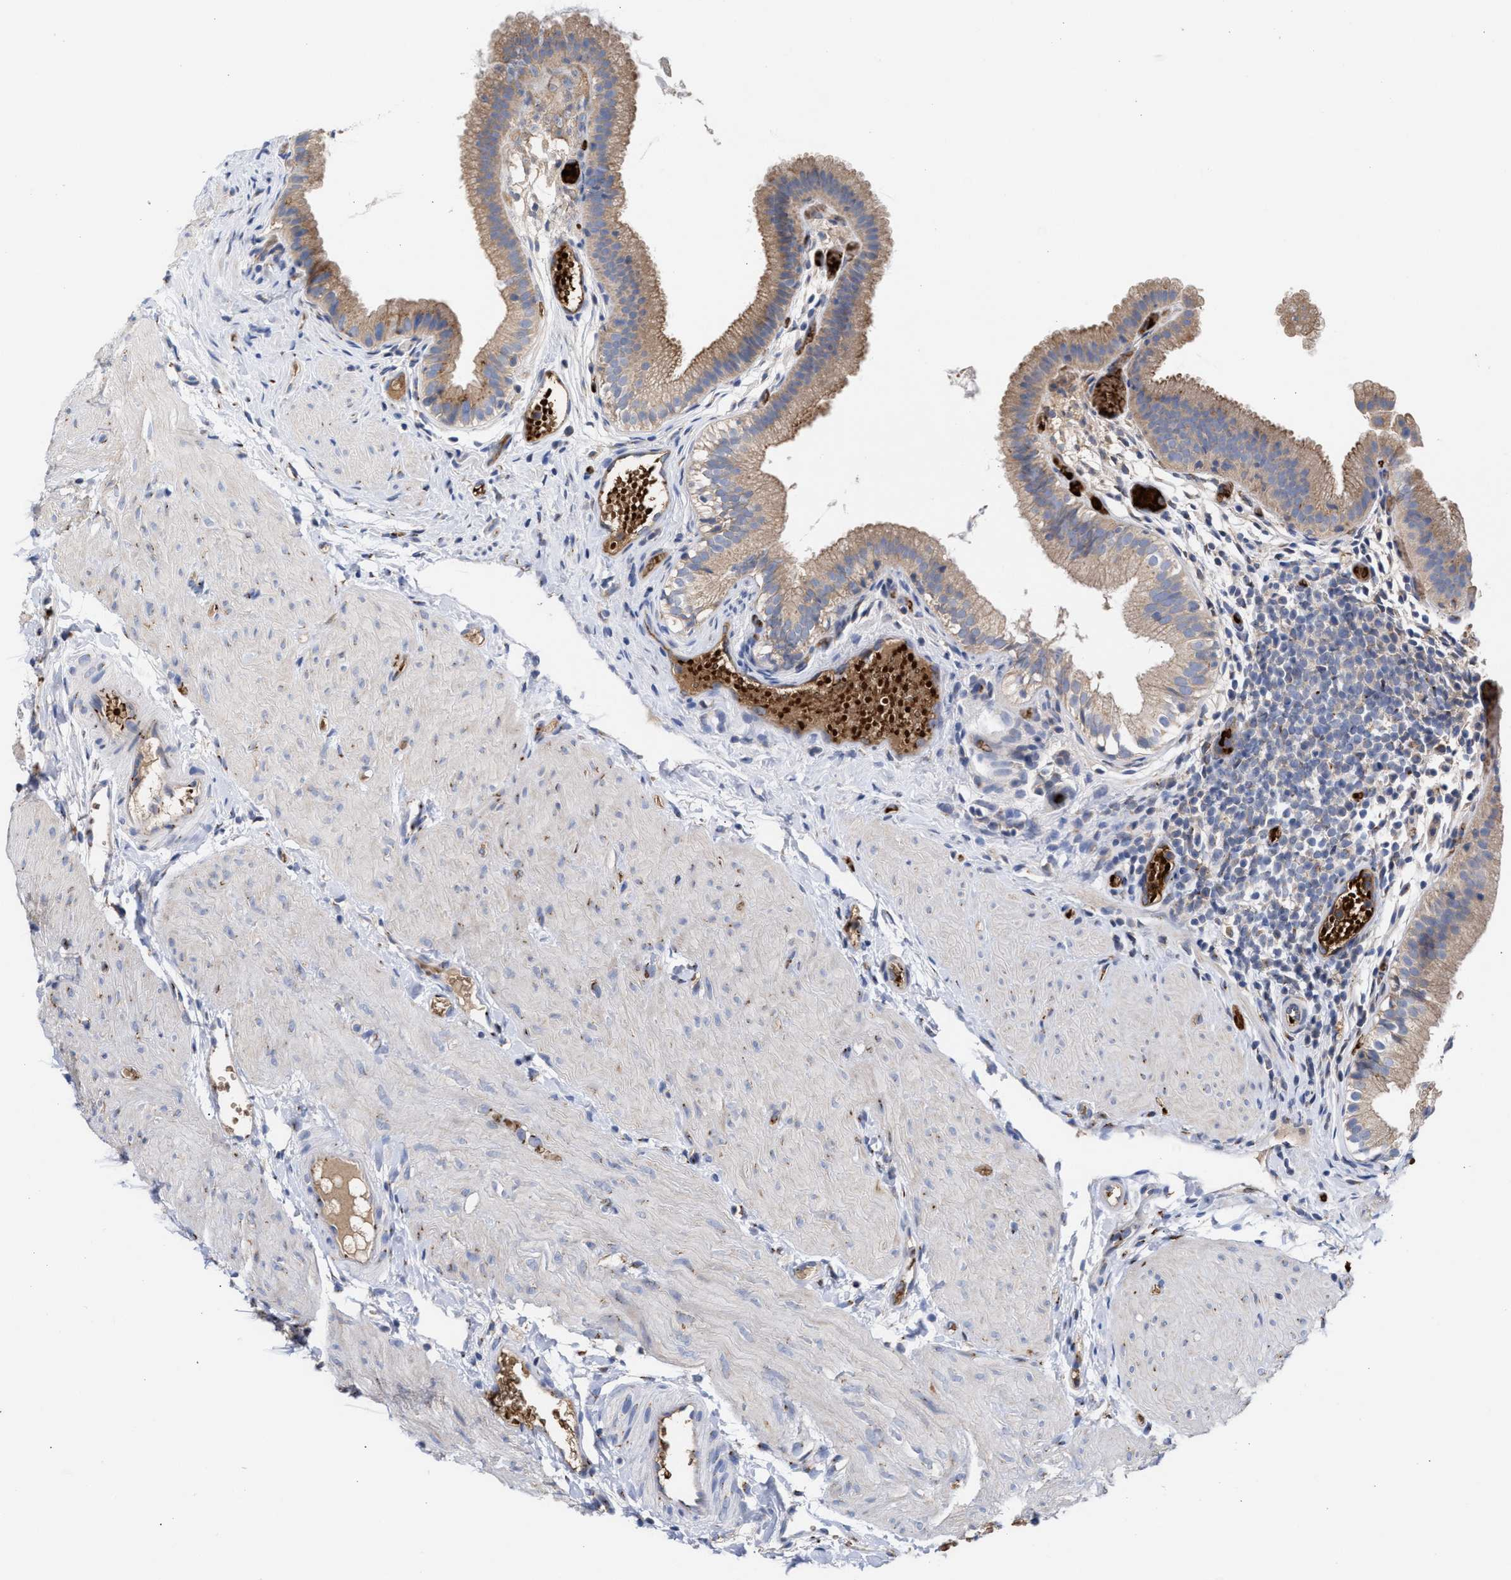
{"staining": {"intensity": "moderate", "quantity": ">75%", "location": "cytoplasmic/membranous"}, "tissue": "gallbladder", "cell_type": "Glandular cells", "image_type": "normal", "snomed": [{"axis": "morphology", "description": "Normal tissue, NOS"}, {"axis": "topography", "description": "Gallbladder"}], "caption": "Protein positivity by IHC demonstrates moderate cytoplasmic/membranous positivity in about >75% of glandular cells in normal gallbladder. The staining was performed using DAB, with brown indicating positive protein expression. Nuclei are stained blue with hematoxylin.", "gene": "CCL2", "patient": {"sex": "female", "age": 26}}